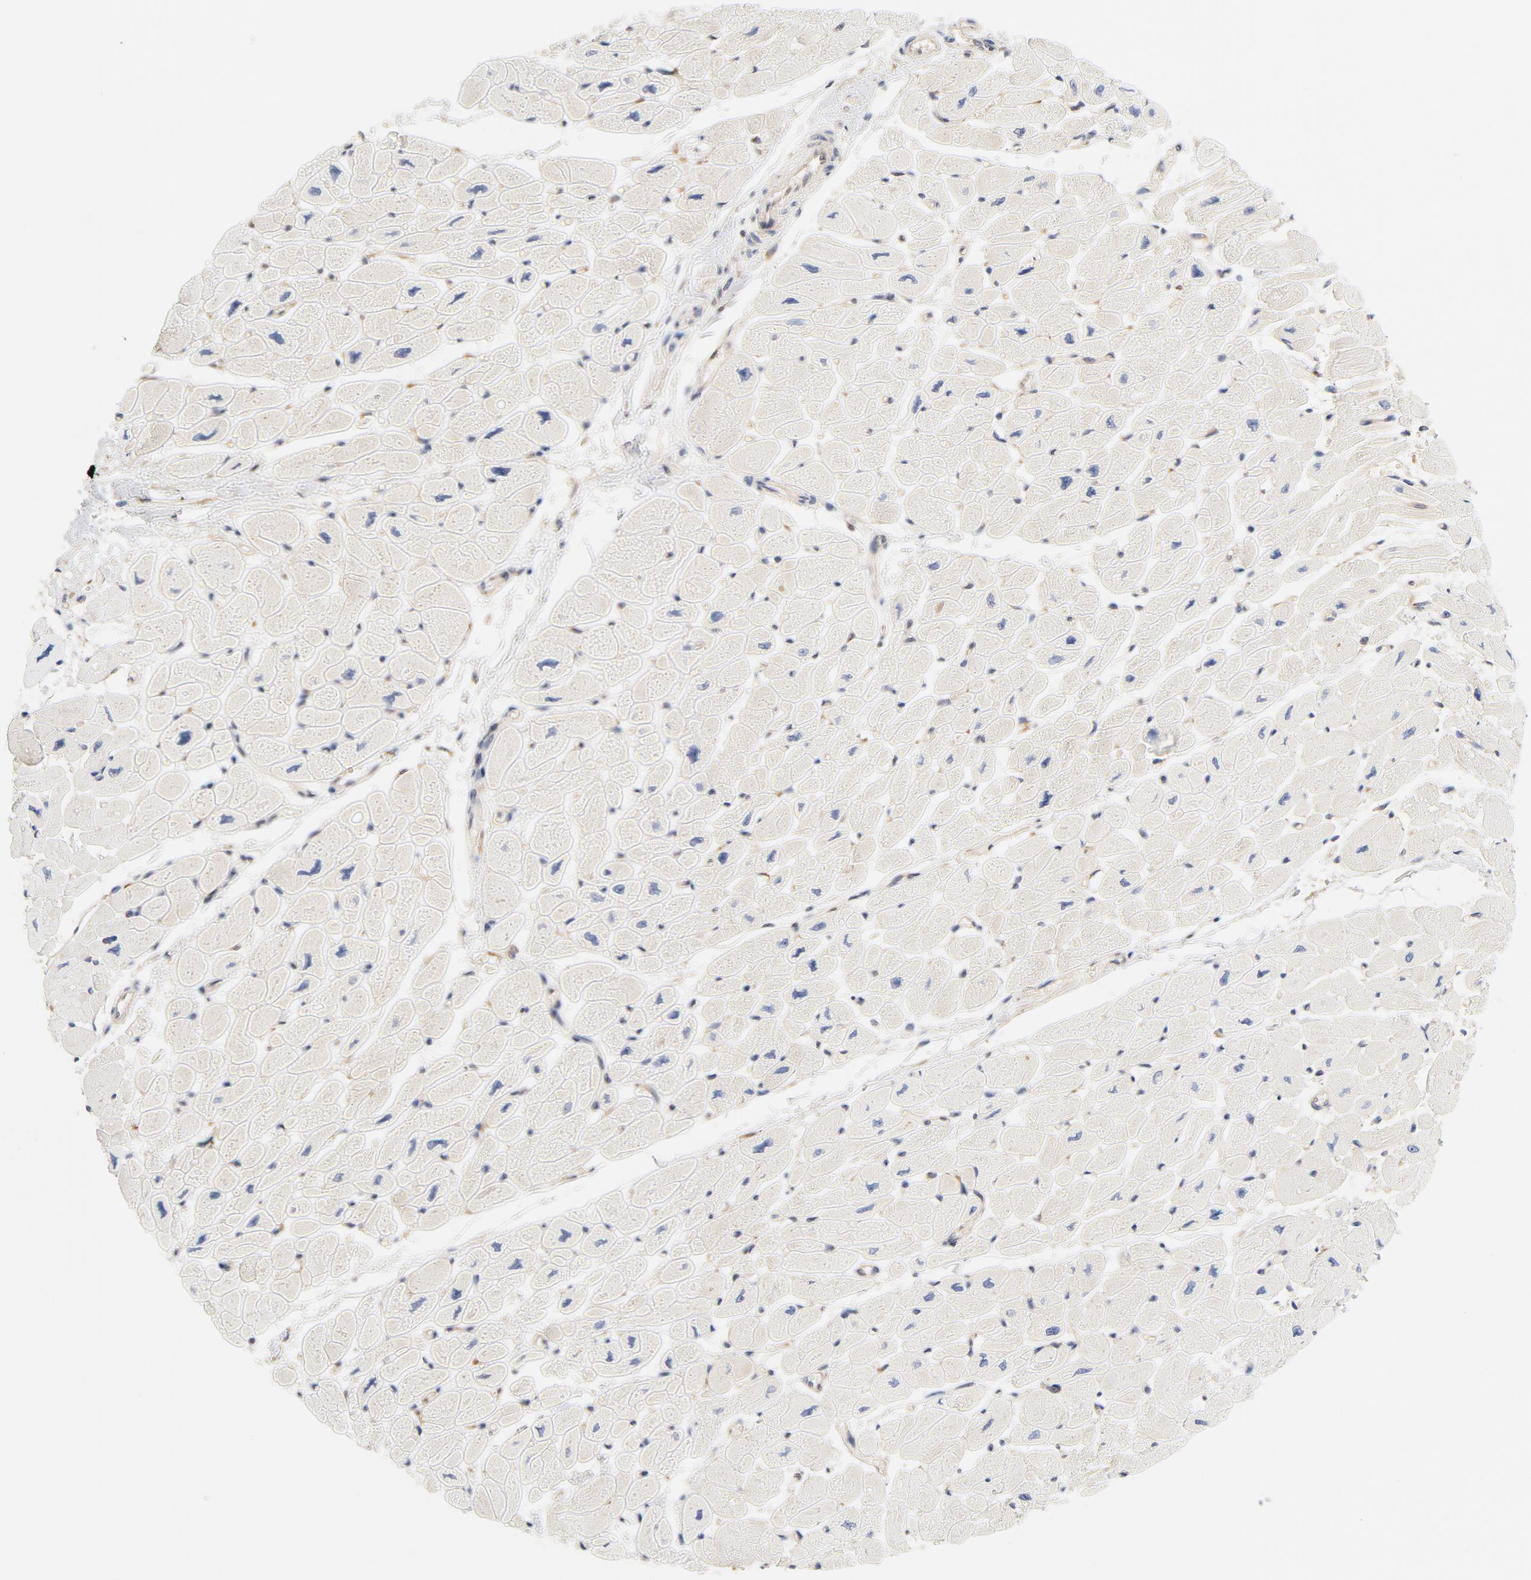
{"staining": {"intensity": "weak", "quantity": ">75%", "location": "cytoplasmic/membranous"}, "tissue": "heart muscle", "cell_type": "Cardiomyocytes", "image_type": "normal", "snomed": [{"axis": "morphology", "description": "Normal tissue, NOS"}, {"axis": "topography", "description": "Heart"}], "caption": "Unremarkable heart muscle shows weak cytoplasmic/membranous positivity in about >75% of cardiomyocytes Nuclei are stained in blue..", "gene": "EIF4E", "patient": {"sex": "female", "age": 54}}